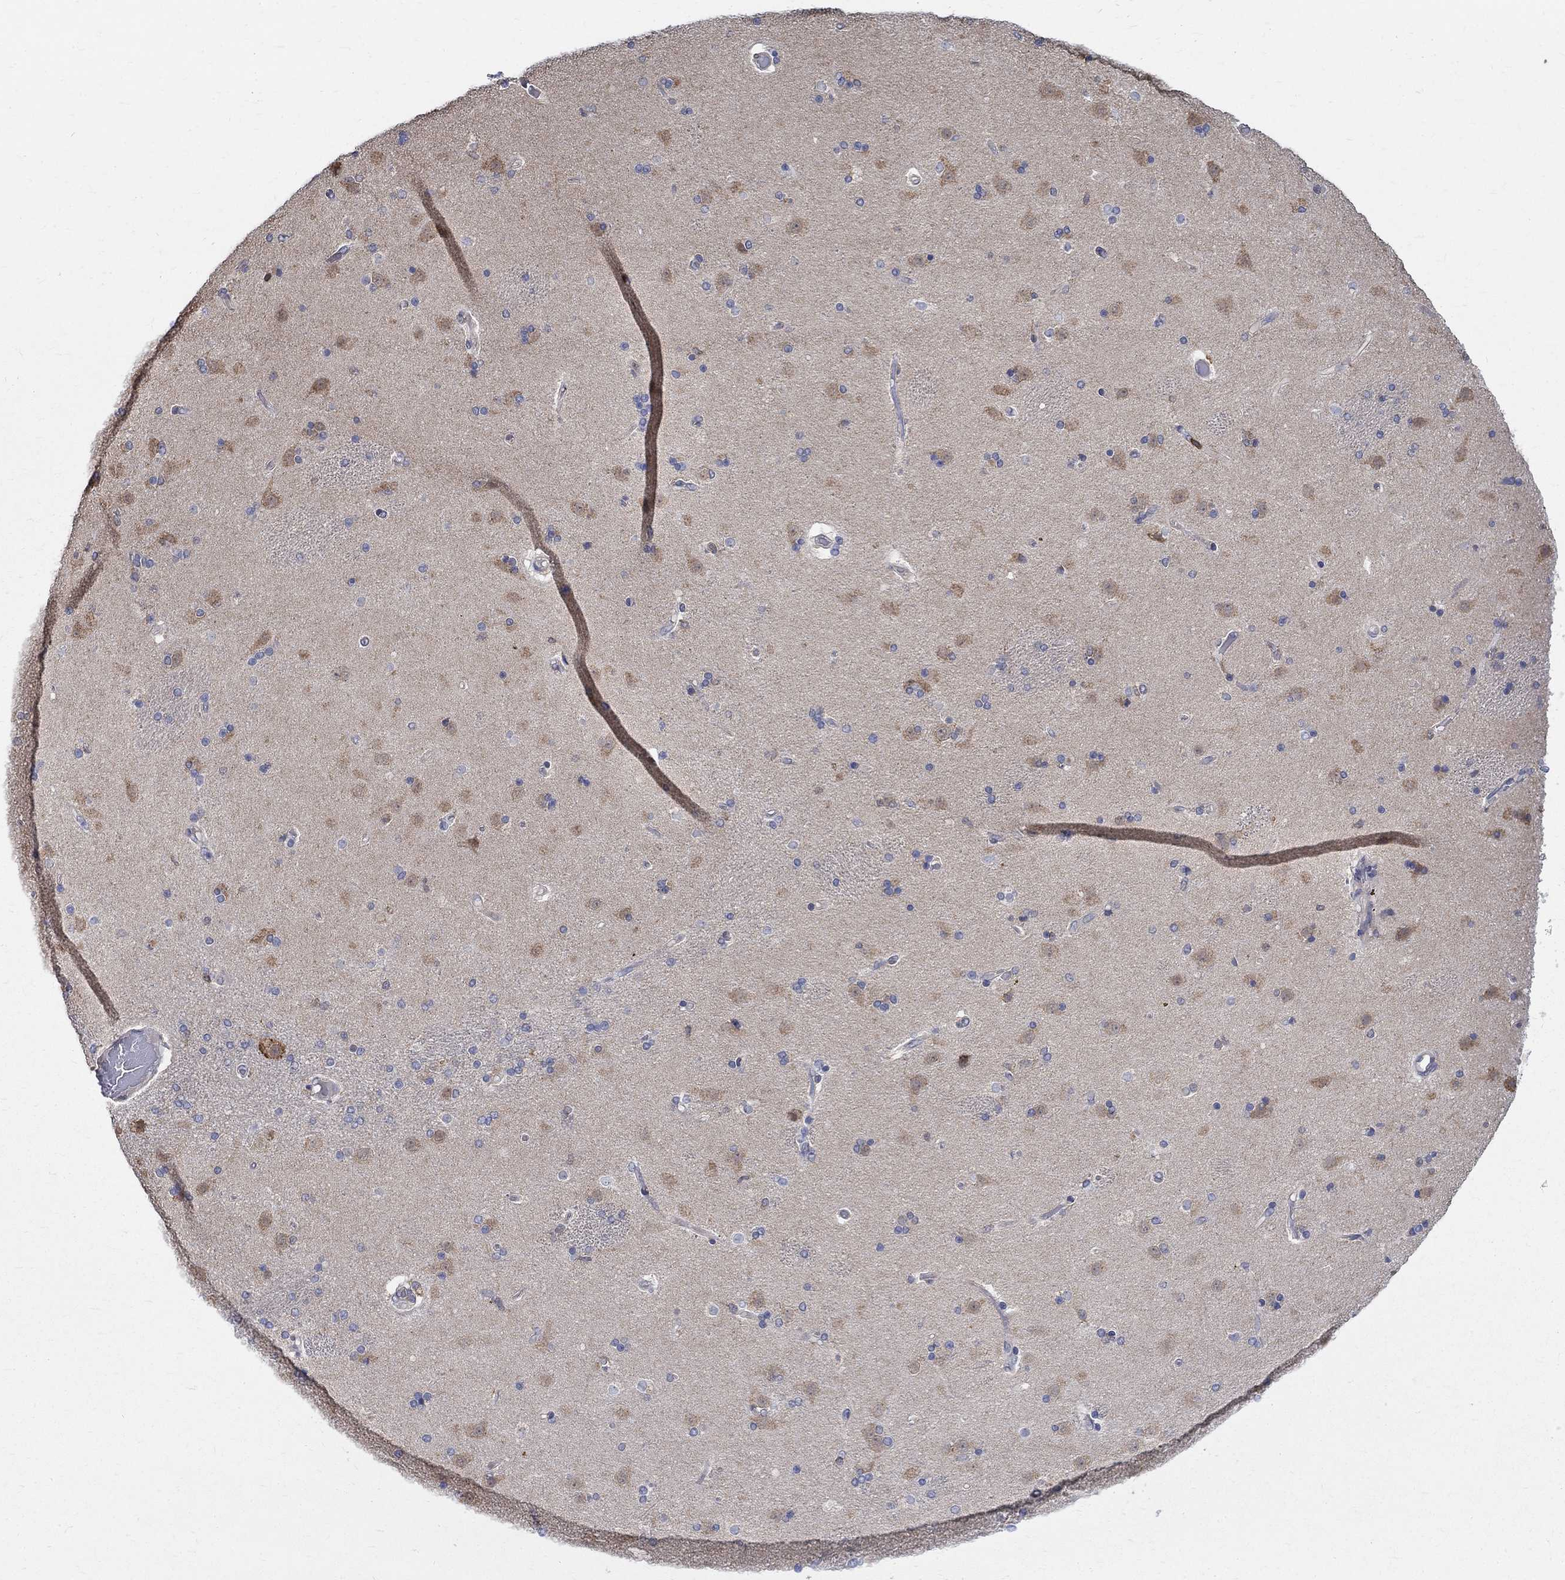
{"staining": {"intensity": "weak", "quantity": "<25%", "location": "cytoplasmic/membranous"}, "tissue": "caudate", "cell_type": "Glial cells", "image_type": "normal", "snomed": [{"axis": "morphology", "description": "Normal tissue, NOS"}, {"axis": "topography", "description": "Lateral ventricle wall"}], "caption": "Immunohistochemical staining of unremarkable human caudate demonstrates no significant staining in glial cells. (DAB (3,3'-diaminobenzidine) immunohistochemistry with hematoxylin counter stain).", "gene": "AGAP2", "patient": {"sex": "female", "age": 71}}